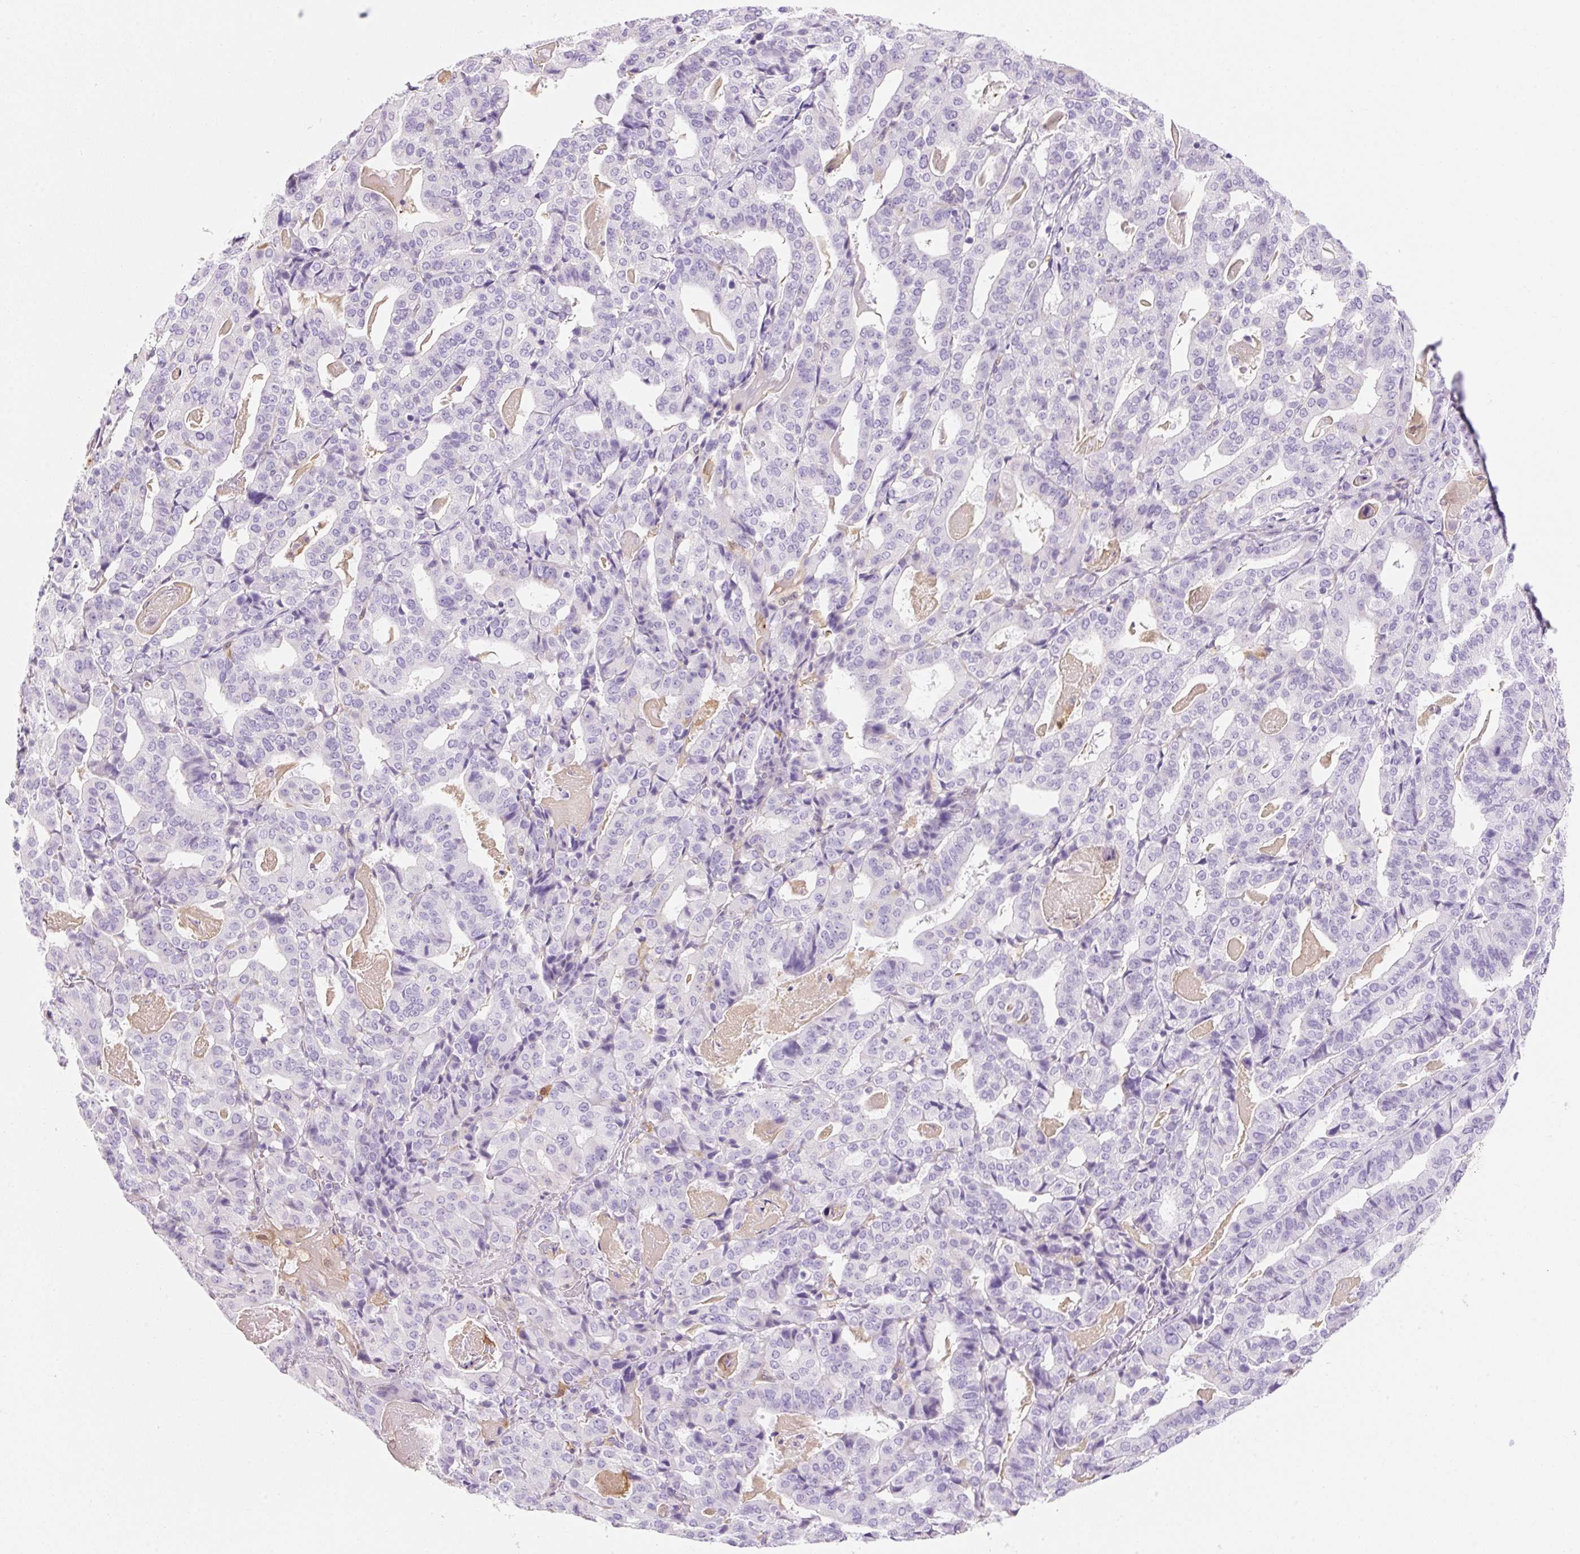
{"staining": {"intensity": "negative", "quantity": "none", "location": "none"}, "tissue": "stomach cancer", "cell_type": "Tumor cells", "image_type": "cancer", "snomed": [{"axis": "morphology", "description": "Adenocarcinoma, NOS"}, {"axis": "topography", "description": "Stomach"}], "caption": "An immunohistochemistry micrograph of stomach cancer is shown. There is no staining in tumor cells of stomach cancer.", "gene": "FABP5", "patient": {"sex": "male", "age": 48}}